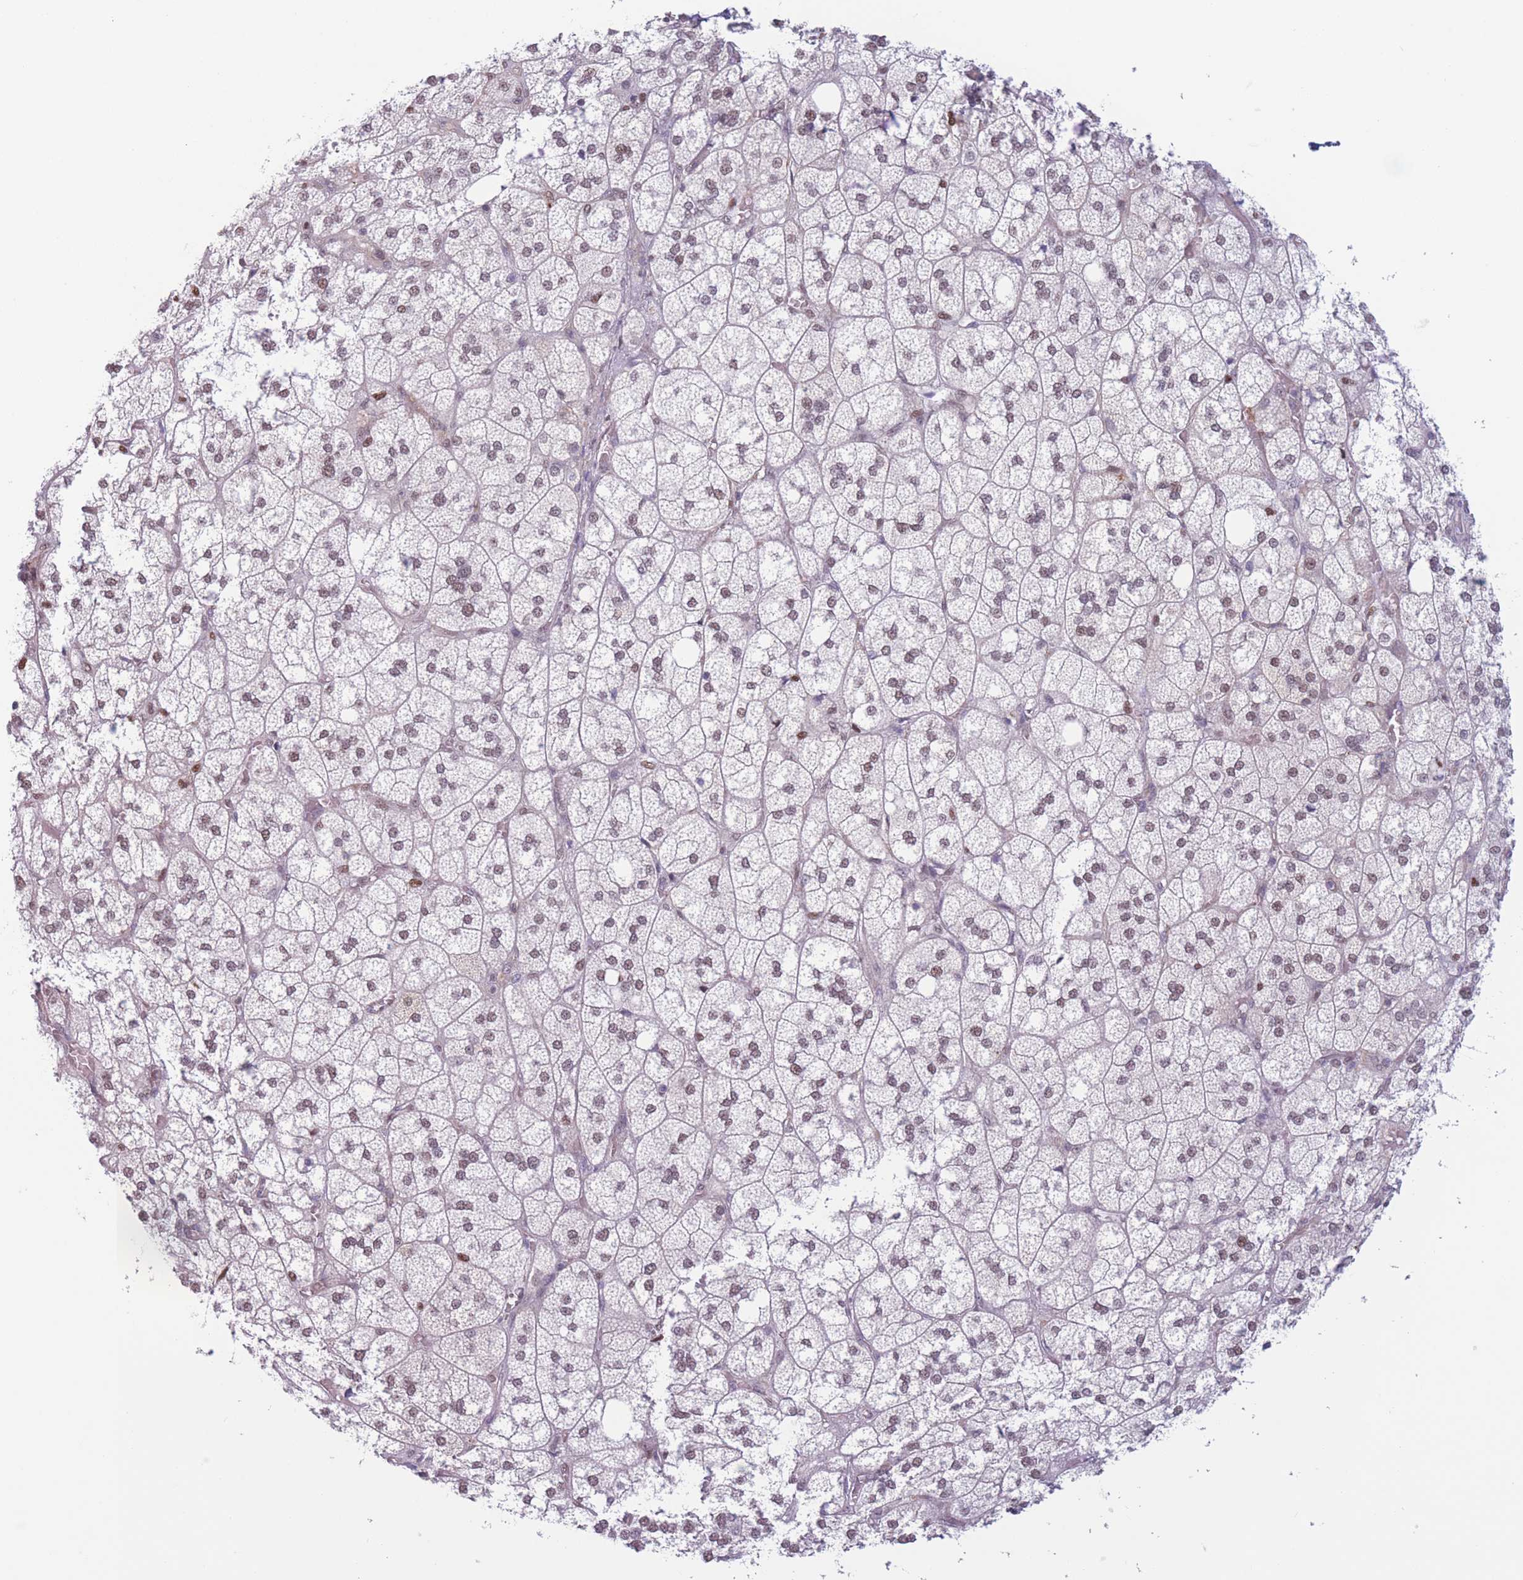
{"staining": {"intensity": "moderate", "quantity": ">75%", "location": "nuclear"}, "tissue": "adrenal gland", "cell_type": "Glandular cells", "image_type": "normal", "snomed": [{"axis": "morphology", "description": "Normal tissue, NOS"}, {"axis": "topography", "description": "Adrenal gland"}], "caption": "DAB immunohistochemical staining of benign human adrenal gland shows moderate nuclear protein expression in about >75% of glandular cells.", "gene": "ENSG00000267179", "patient": {"sex": "male", "age": 61}}